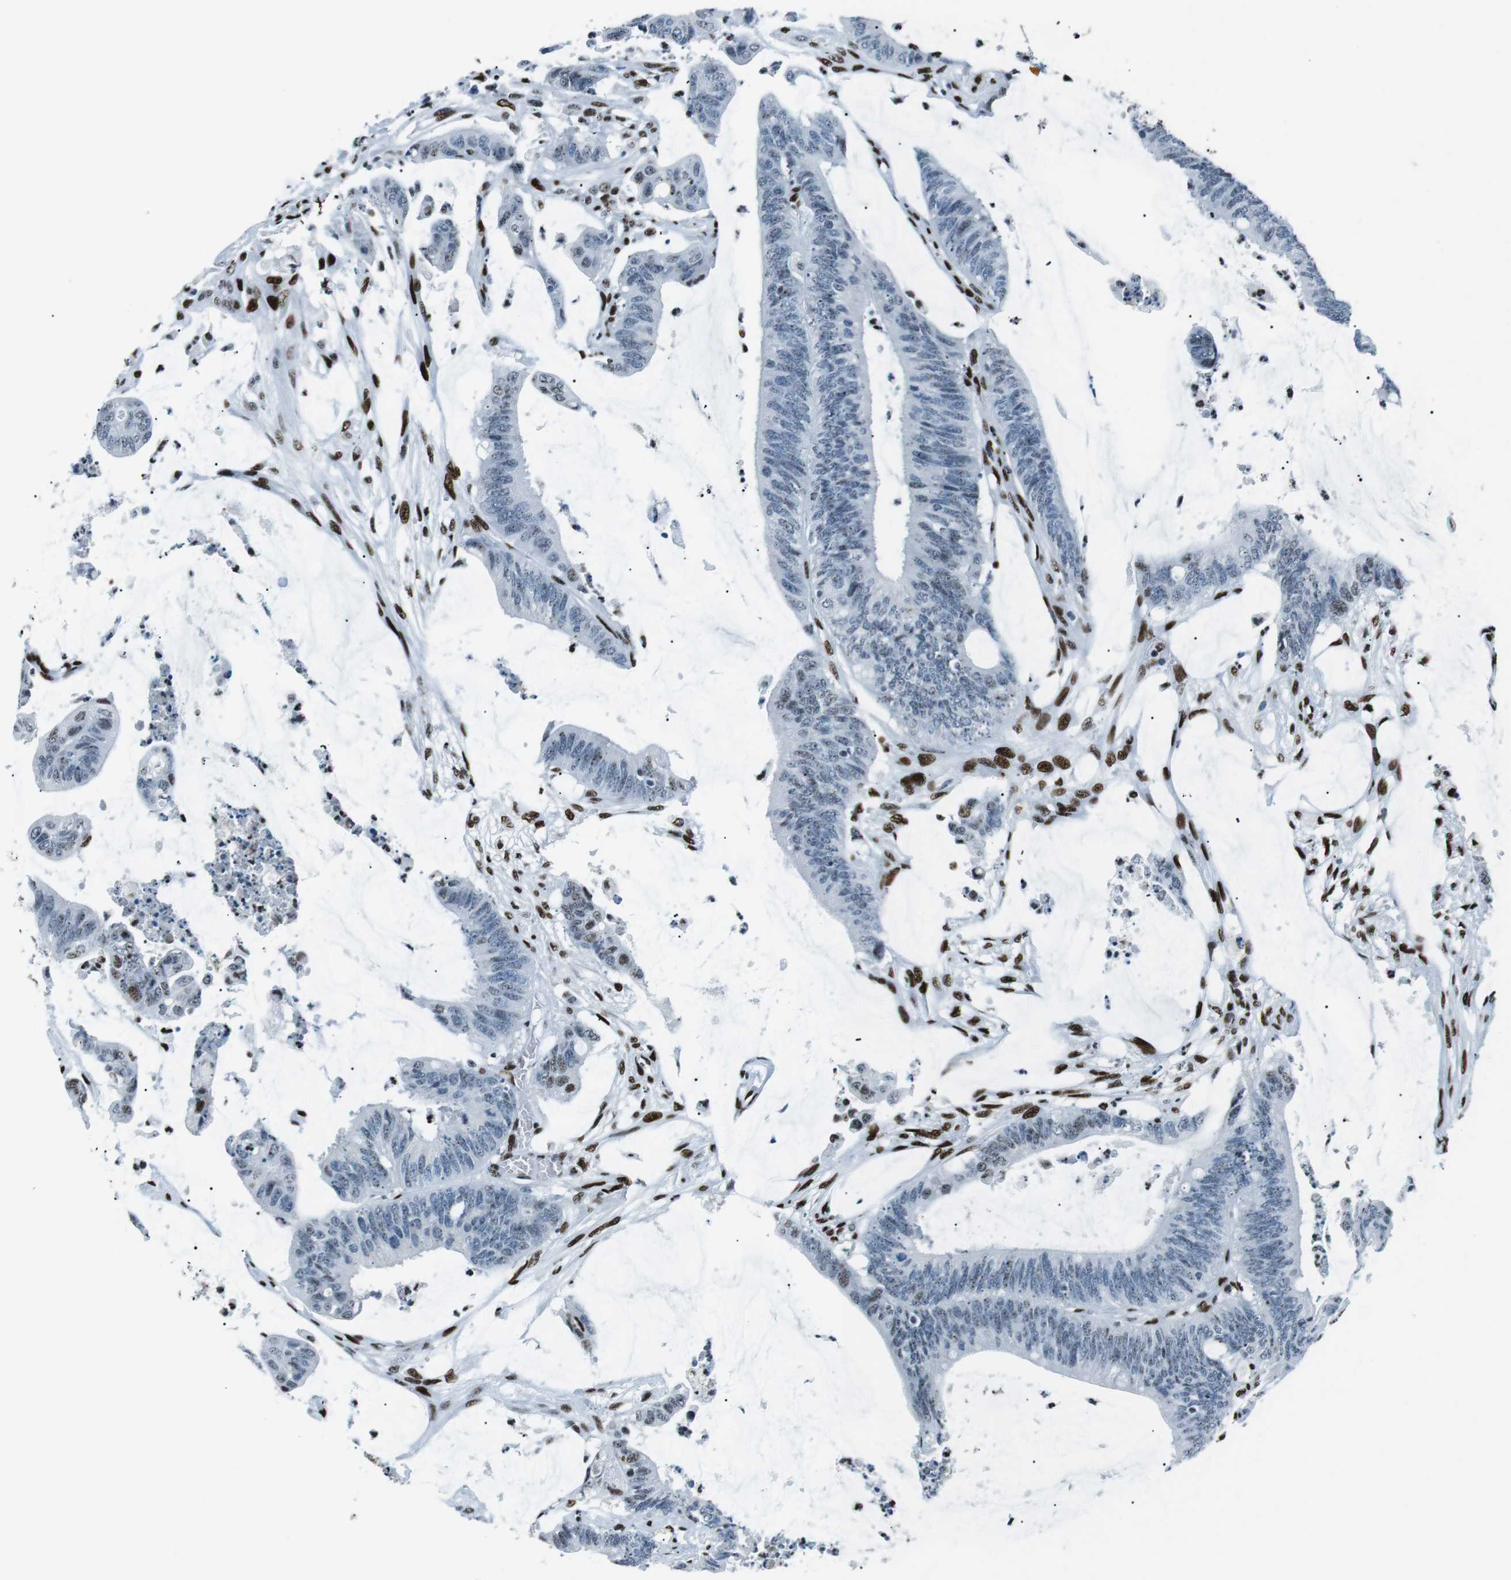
{"staining": {"intensity": "weak", "quantity": "<25%", "location": "nuclear"}, "tissue": "colorectal cancer", "cell_type": "Tumor cells", "image_type": "cancer", "snomed": [{"axis": "morphology", "description": "Adenocarcinoma, NOS"}, {"axis": "topography", "description": "Rectum"}], "caption": "Immunohistochemical staining of human colorectal cancer (adenocarcinoma) shows no significant expression in tumor cells. (Immunohistochemistry, brightfield microscopy, high magnification).", "gene": "PML", "patient": {"sex": "female", "age": 66}}